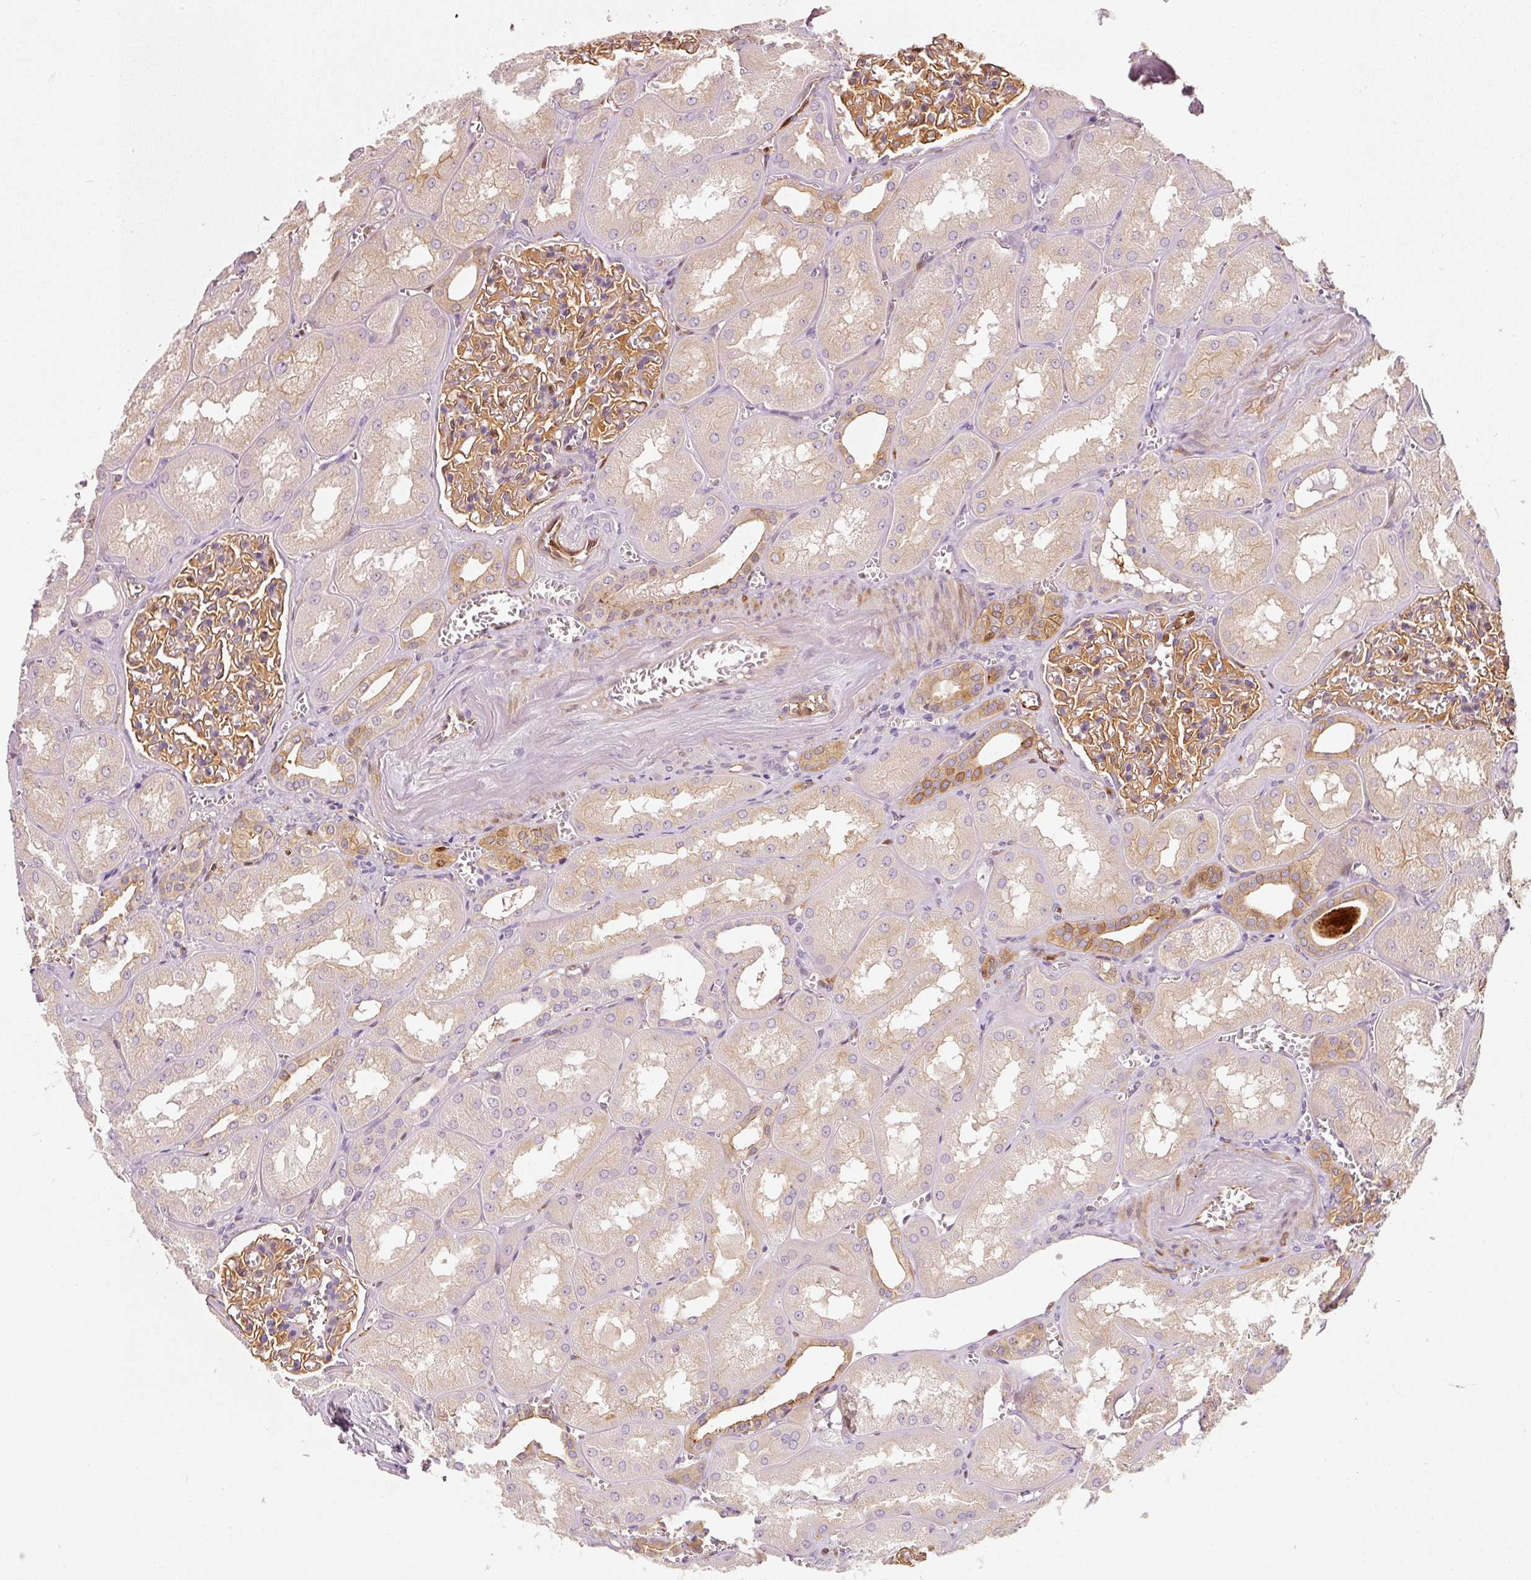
{"staining": {"intensity": "moderate", "quantity": ">75%", "location": "cytoplasmic/membranous"}, "tissue": "kidney", "cell_type": "Cells in glomeruli", "image_type": "normal", "snomed": [{"axis": "morphology", "description": "Normal tissue, NOS"}, {"axis": "topography", "description": "Kidney"}], "caption": "IHC (DAB) staining of normal human kidney reveals moderate cytoplasmic/membranous protein staining in about >75% of cells in glomeruli. The staining is performed using DAB brown chromogen to label protein expression. The nuclei are counter-stained blue using hematoxylin.", "gene": "IQGAP2", "patient": {"sex": "male", "age": 61}}